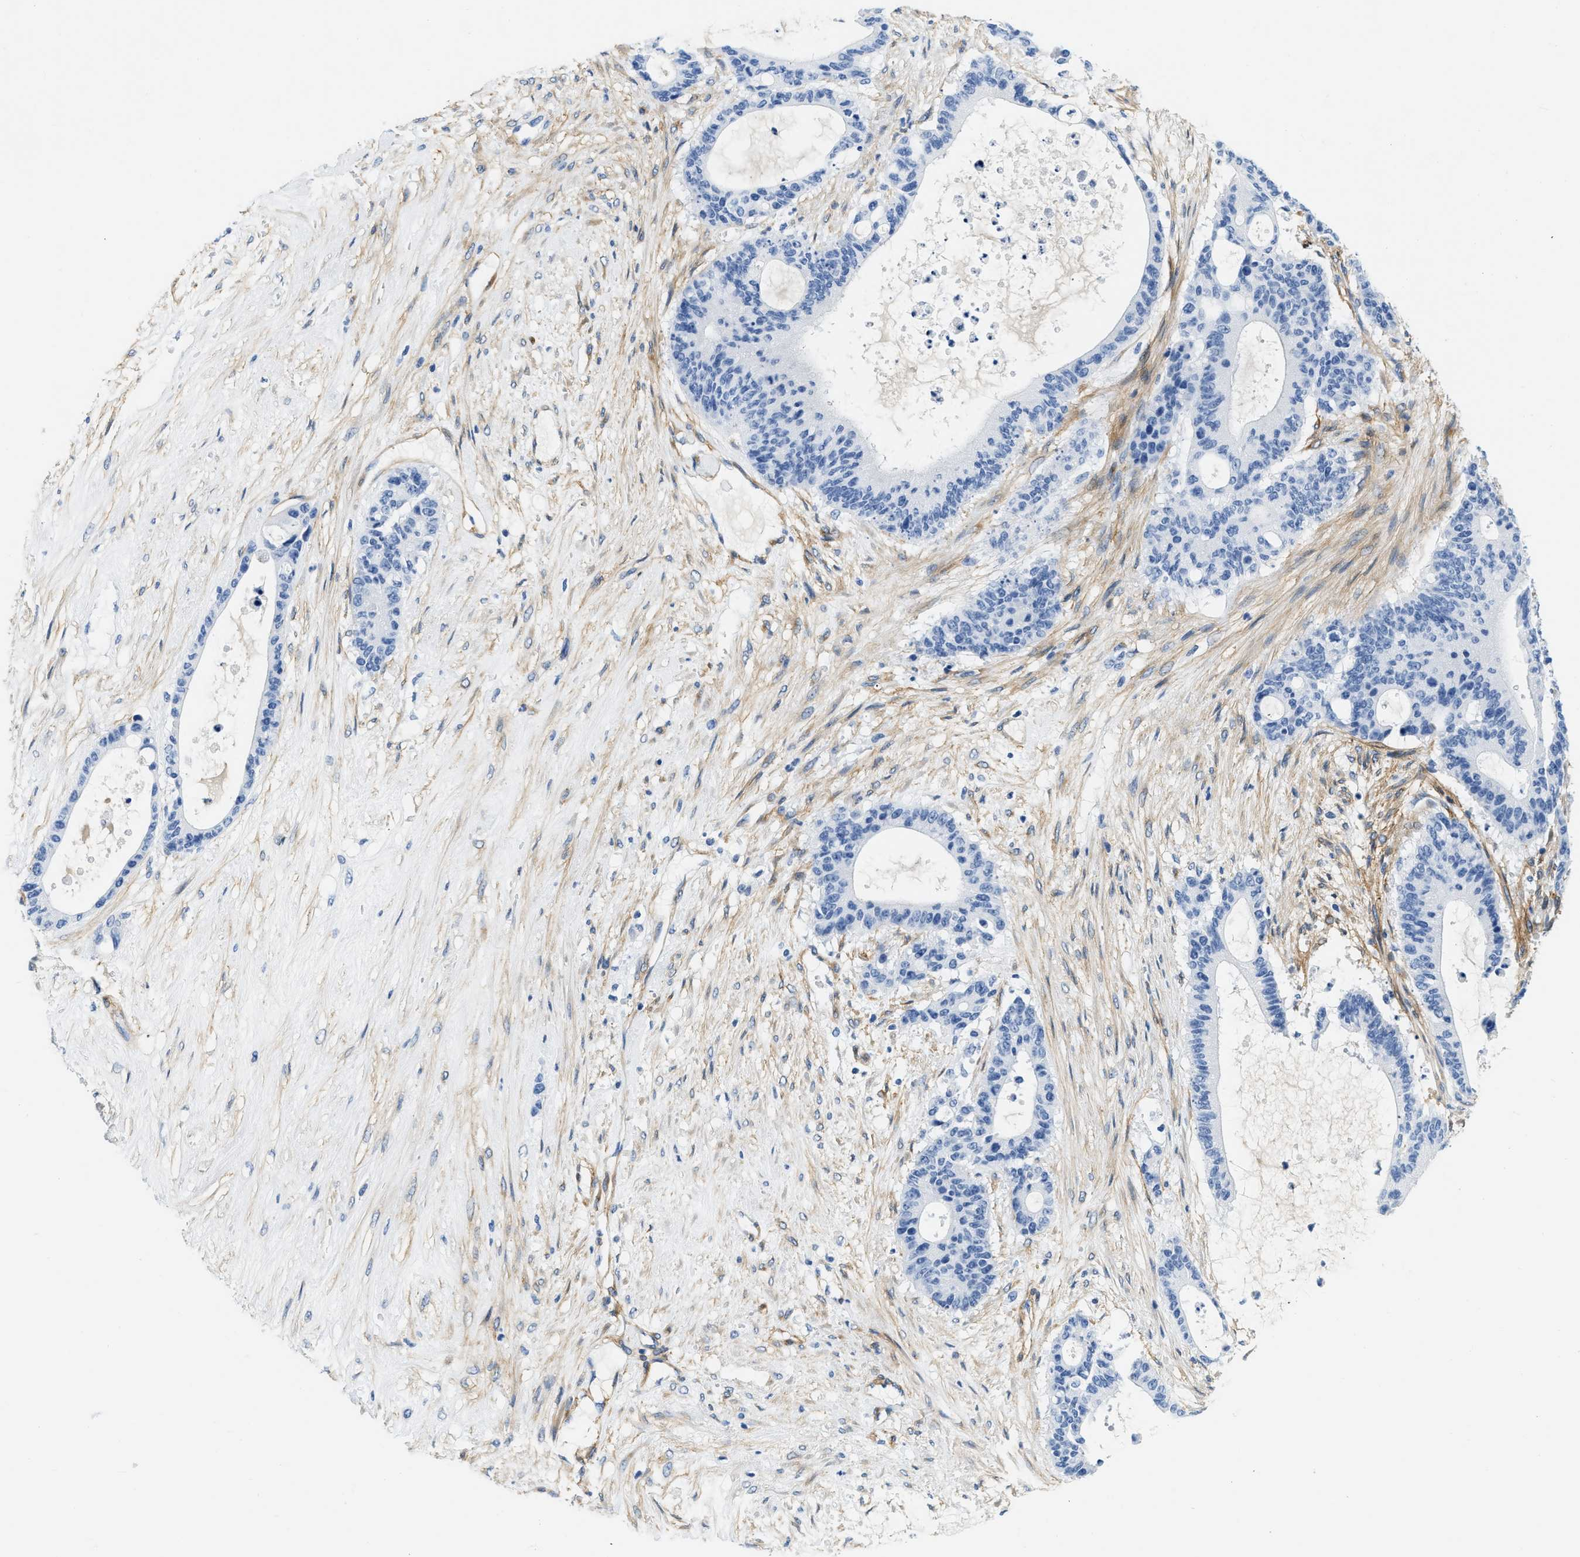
{"staining": {"intensity": "negative", "quantity": "none", "location": "none"}, "tissue": "liver cancer", "cell_type": "Tumor cells", "image_type": "cancer", "snomed": [{"axis": "morphology", "description": "Cholangiocarcinoma"}, {"axis": "topography", "description": "Liver"}], "caption": "Image shows no protein positivity in tumor cells of liver cancer tissue.", "gene": "PDGFRB", "patient": {"sex": "female", "age": 73}}